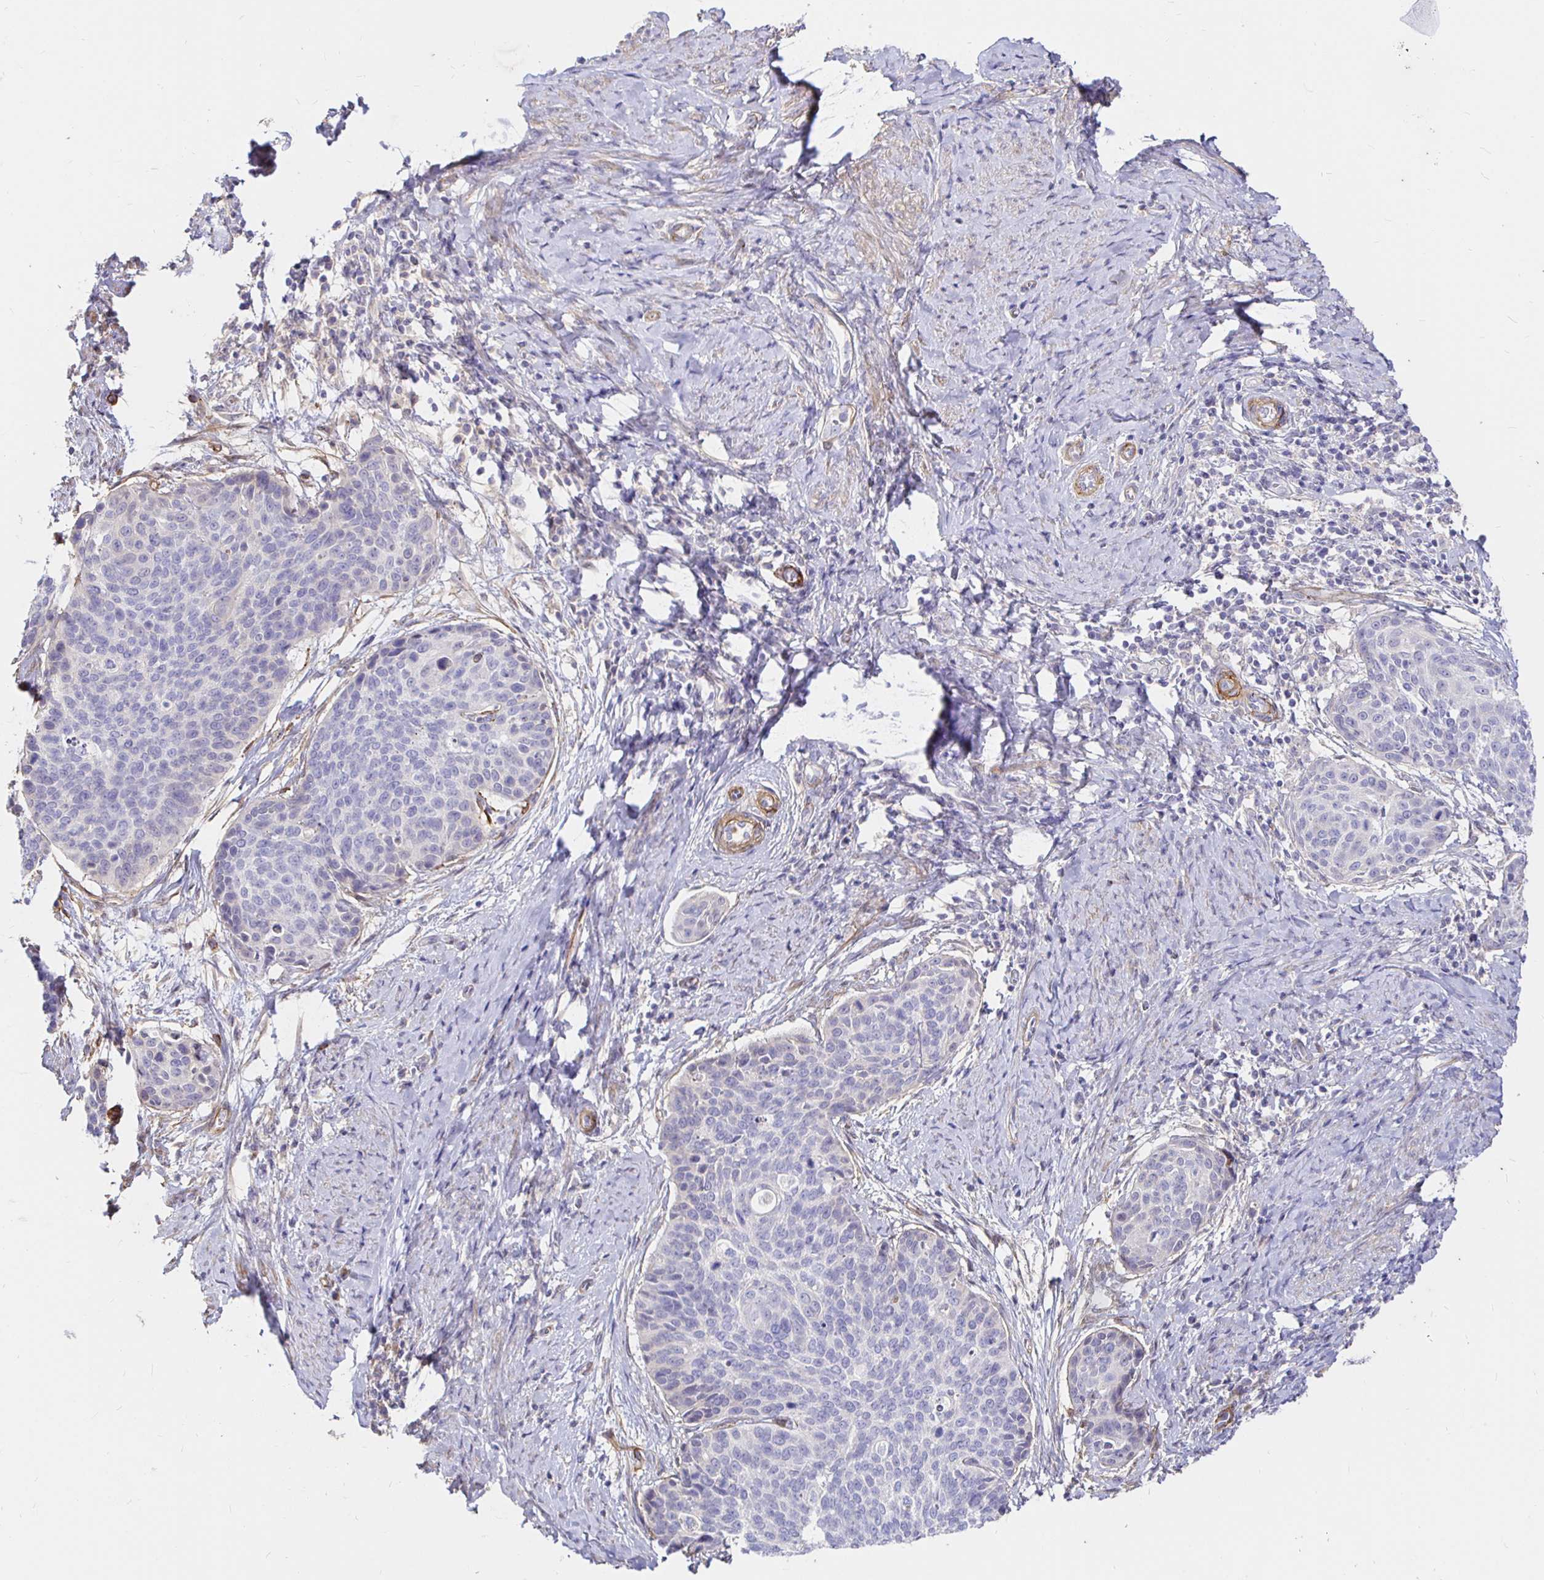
{"staining": {"intensity": "negative", "quantity": "none", "location": "none"}, "tissue": "cervical cancer", "cell_type": "Tumor cells", "image_type": "cancer", "snomed": [{"axis": "morphology", "description": "Squamous cell carcinoma, NOS"}, {"axis": "topography", "description": "Cervix"}], "caption": "The histopathology image exhibits no staining of tumor cells in cervical squamous cell carcinoma.", "gene": "PALM2AKAP2", "patient": {"sex": "female", "age": 69}}